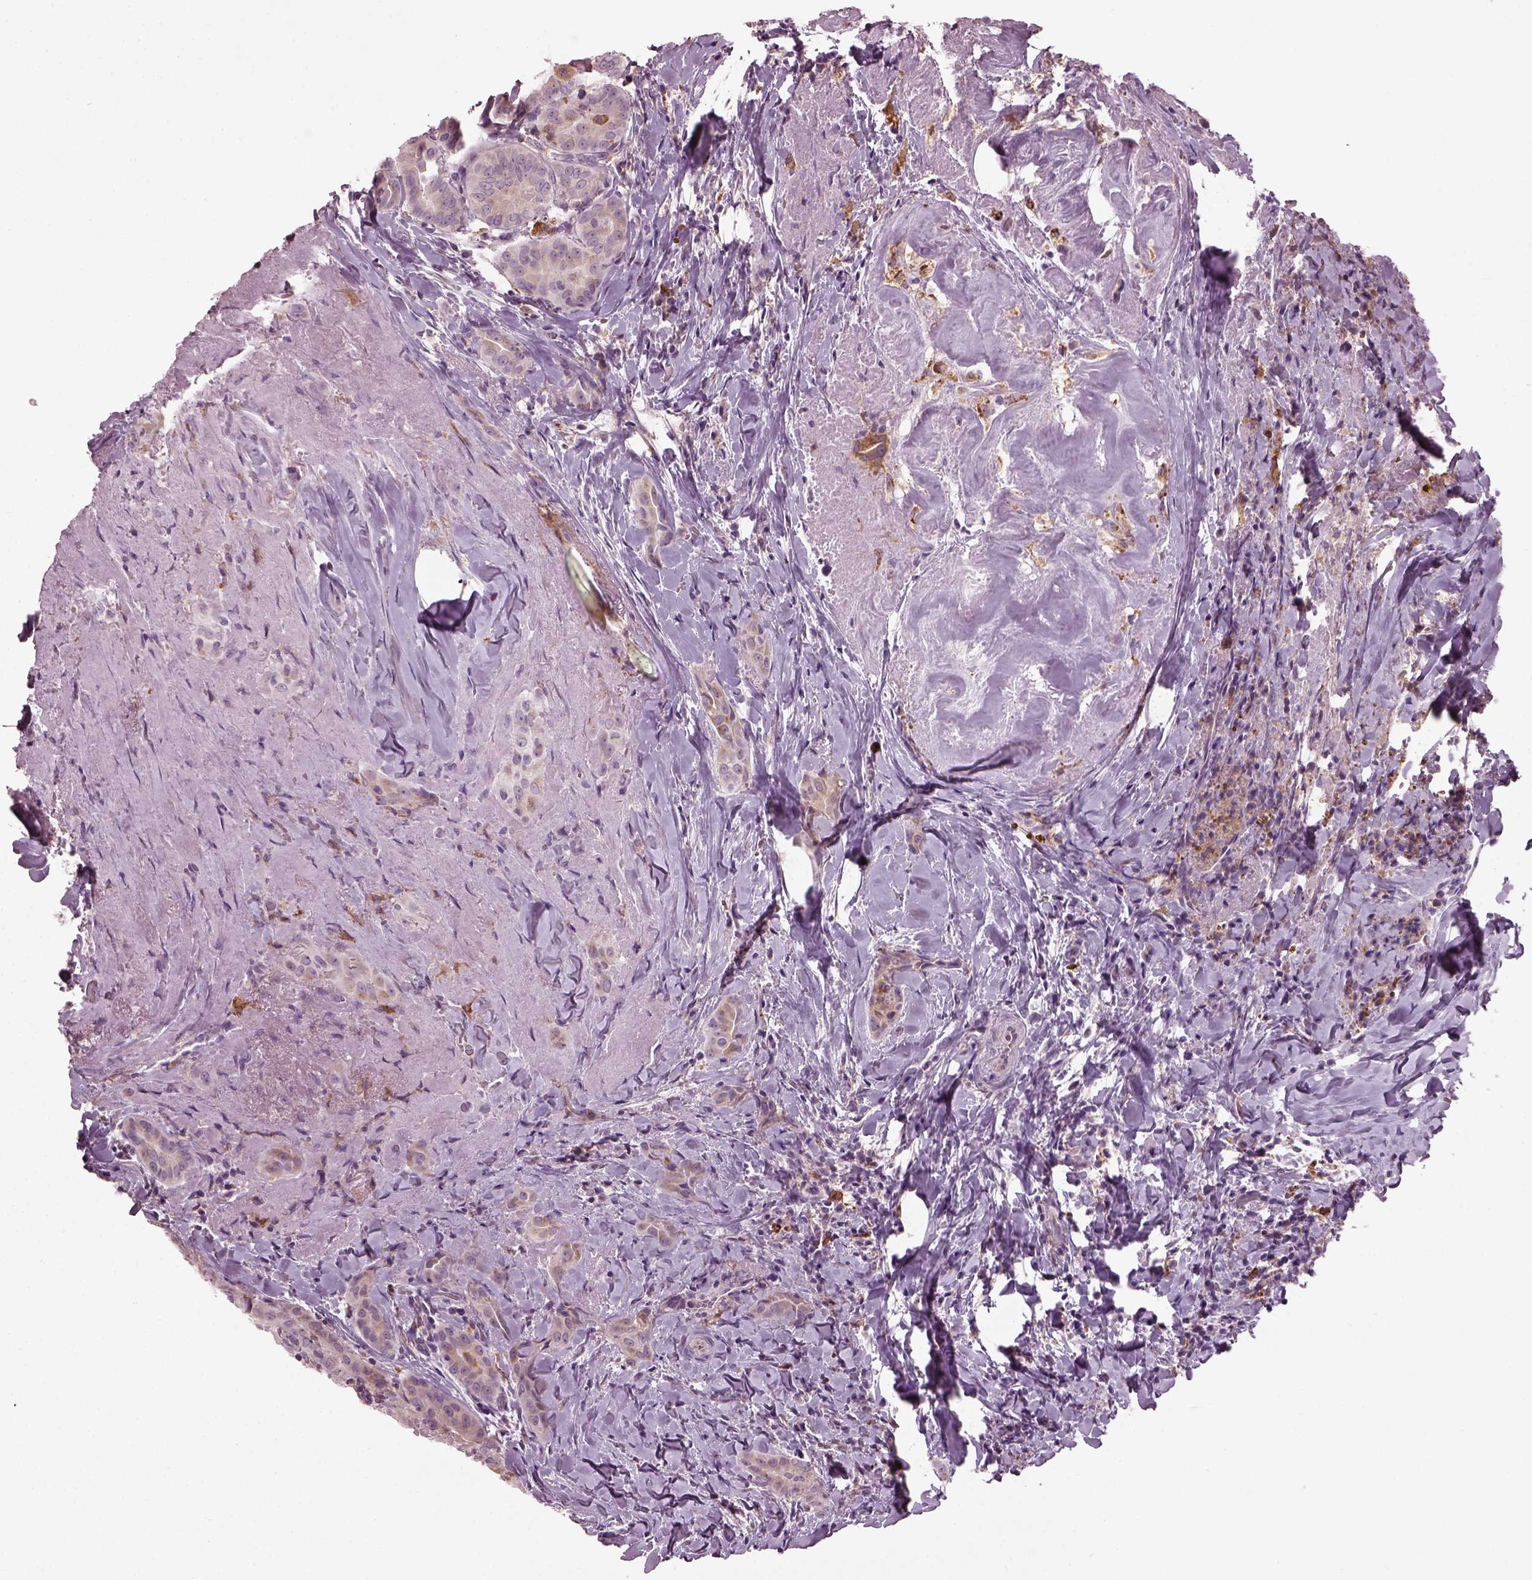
{"staining": {"intensity": "weak", "quantity": ">75%", "location": "cytoplasmic/membranous"}, "tissue": "thyroid cancer", "cell_type": "Tumor cells", "image_type": "cancer", "snomed": [{"axis": "morphology", "description": "Papillary adenocarcinoma, NOS"}, {"axis": "morphology", "description": "Papillary adenoma metastatic"}, {"axis": "topography", "description": "Thyroid gland"}], "caption": "Thyroid cancer was stained to show a protein in brown. There is low levels of weak cytoplasmic/membranous positivity in approximately >75% of tumor cells. The protein of interest is shown in brown color, while the nuclei are stained blue.", "gene": "TMEM231", "patient": {"sex": "female", "age": 50}}